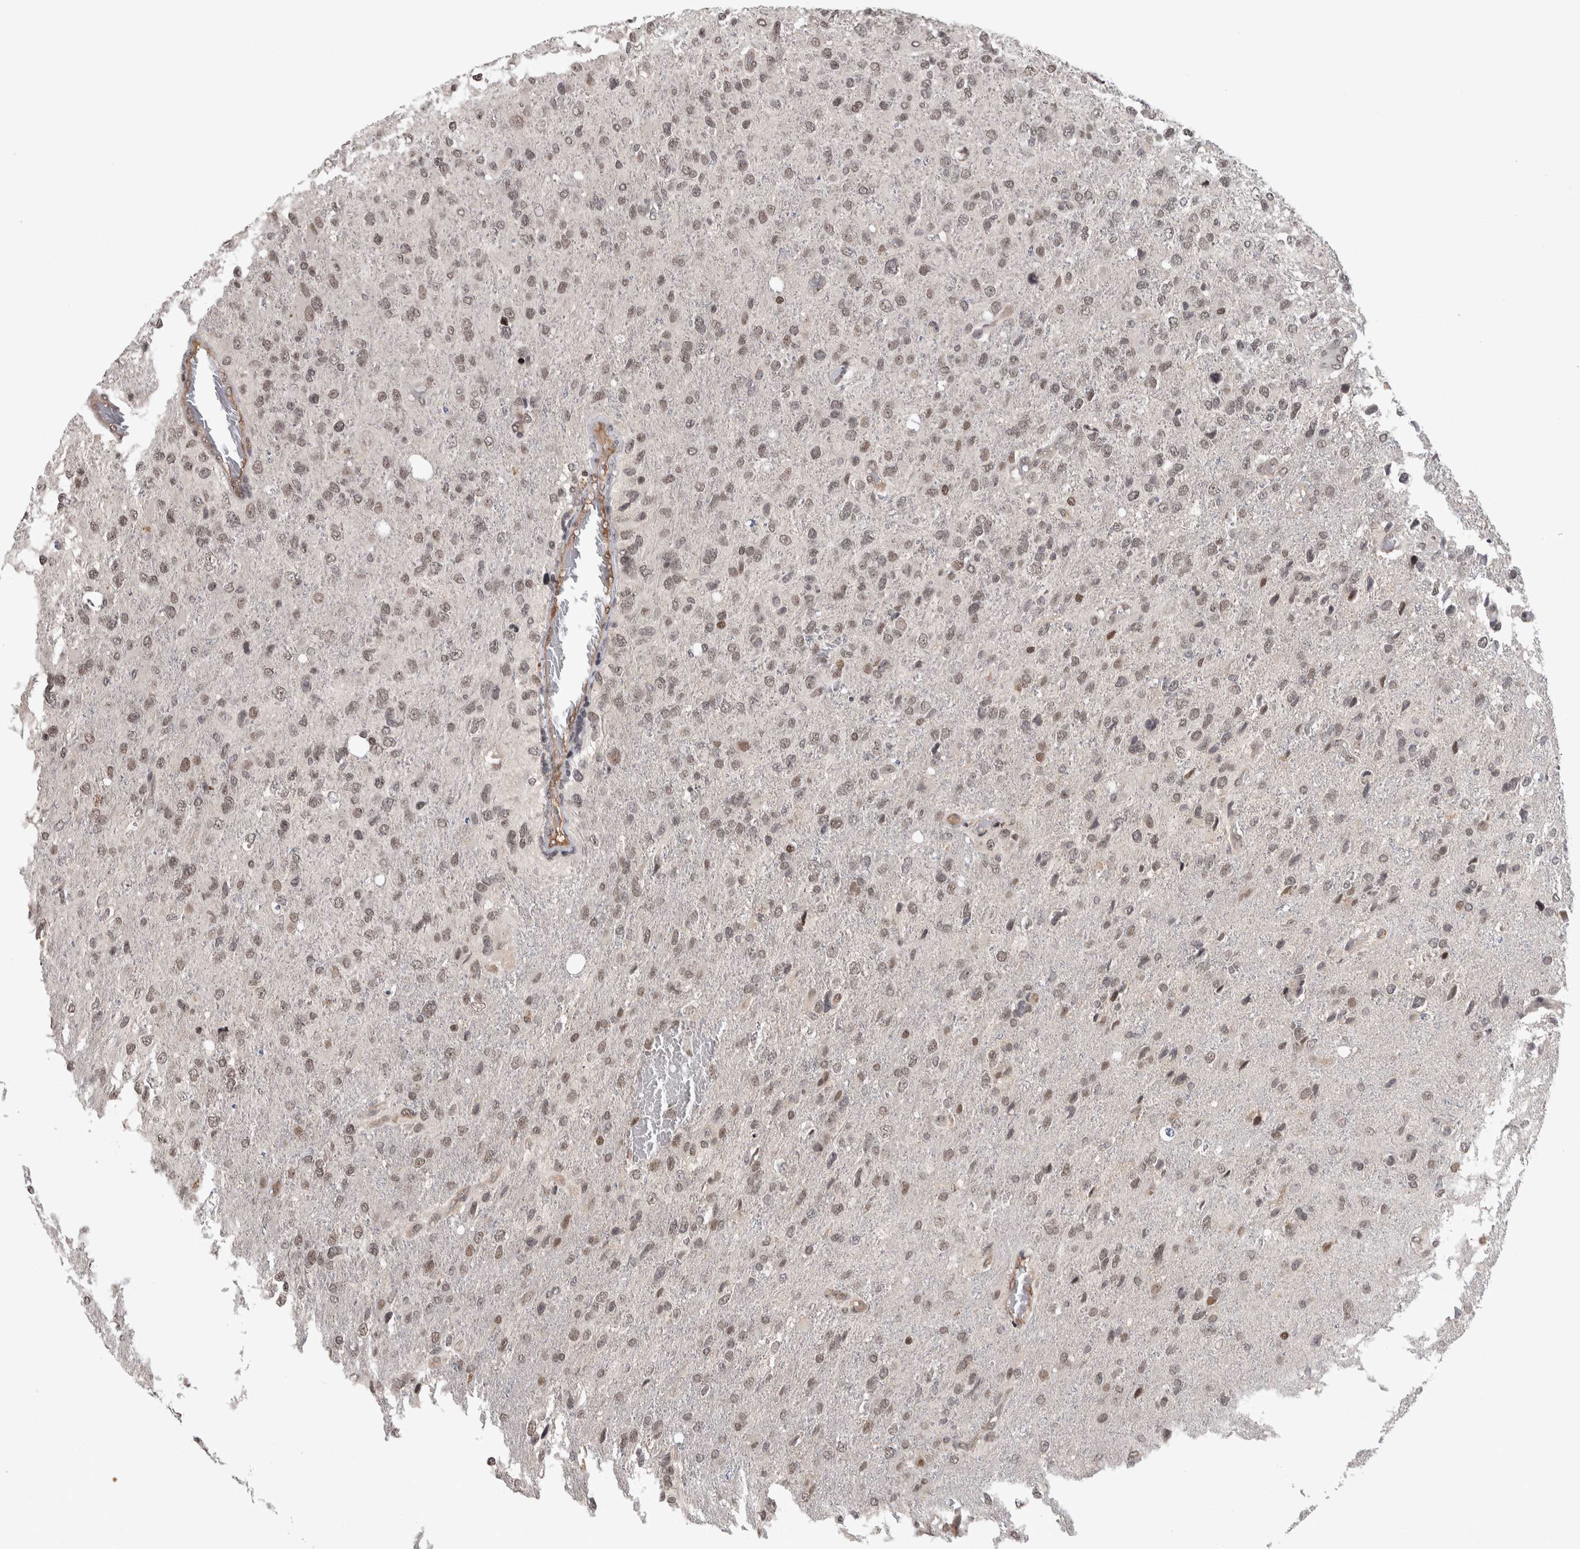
{"staining": {"intensity": "moderate", "quantity": ">75%", "location": "nuclear"}, "tissue": "glioma", "cell_type": "Tumor cells", "image_type": "cancer", "snomed": [{"axis": "morphology", "description": "Glioma, malignant, High grade"}, {"axis": "topography", "description": "Brain"}], "caption": "Human malignant glioma (high-grade) stained with a protein marker exhibits moderate staining in tumor cells.", "gene": "ZSCAN21", "patient": {"sex": "female", "age": 58}}